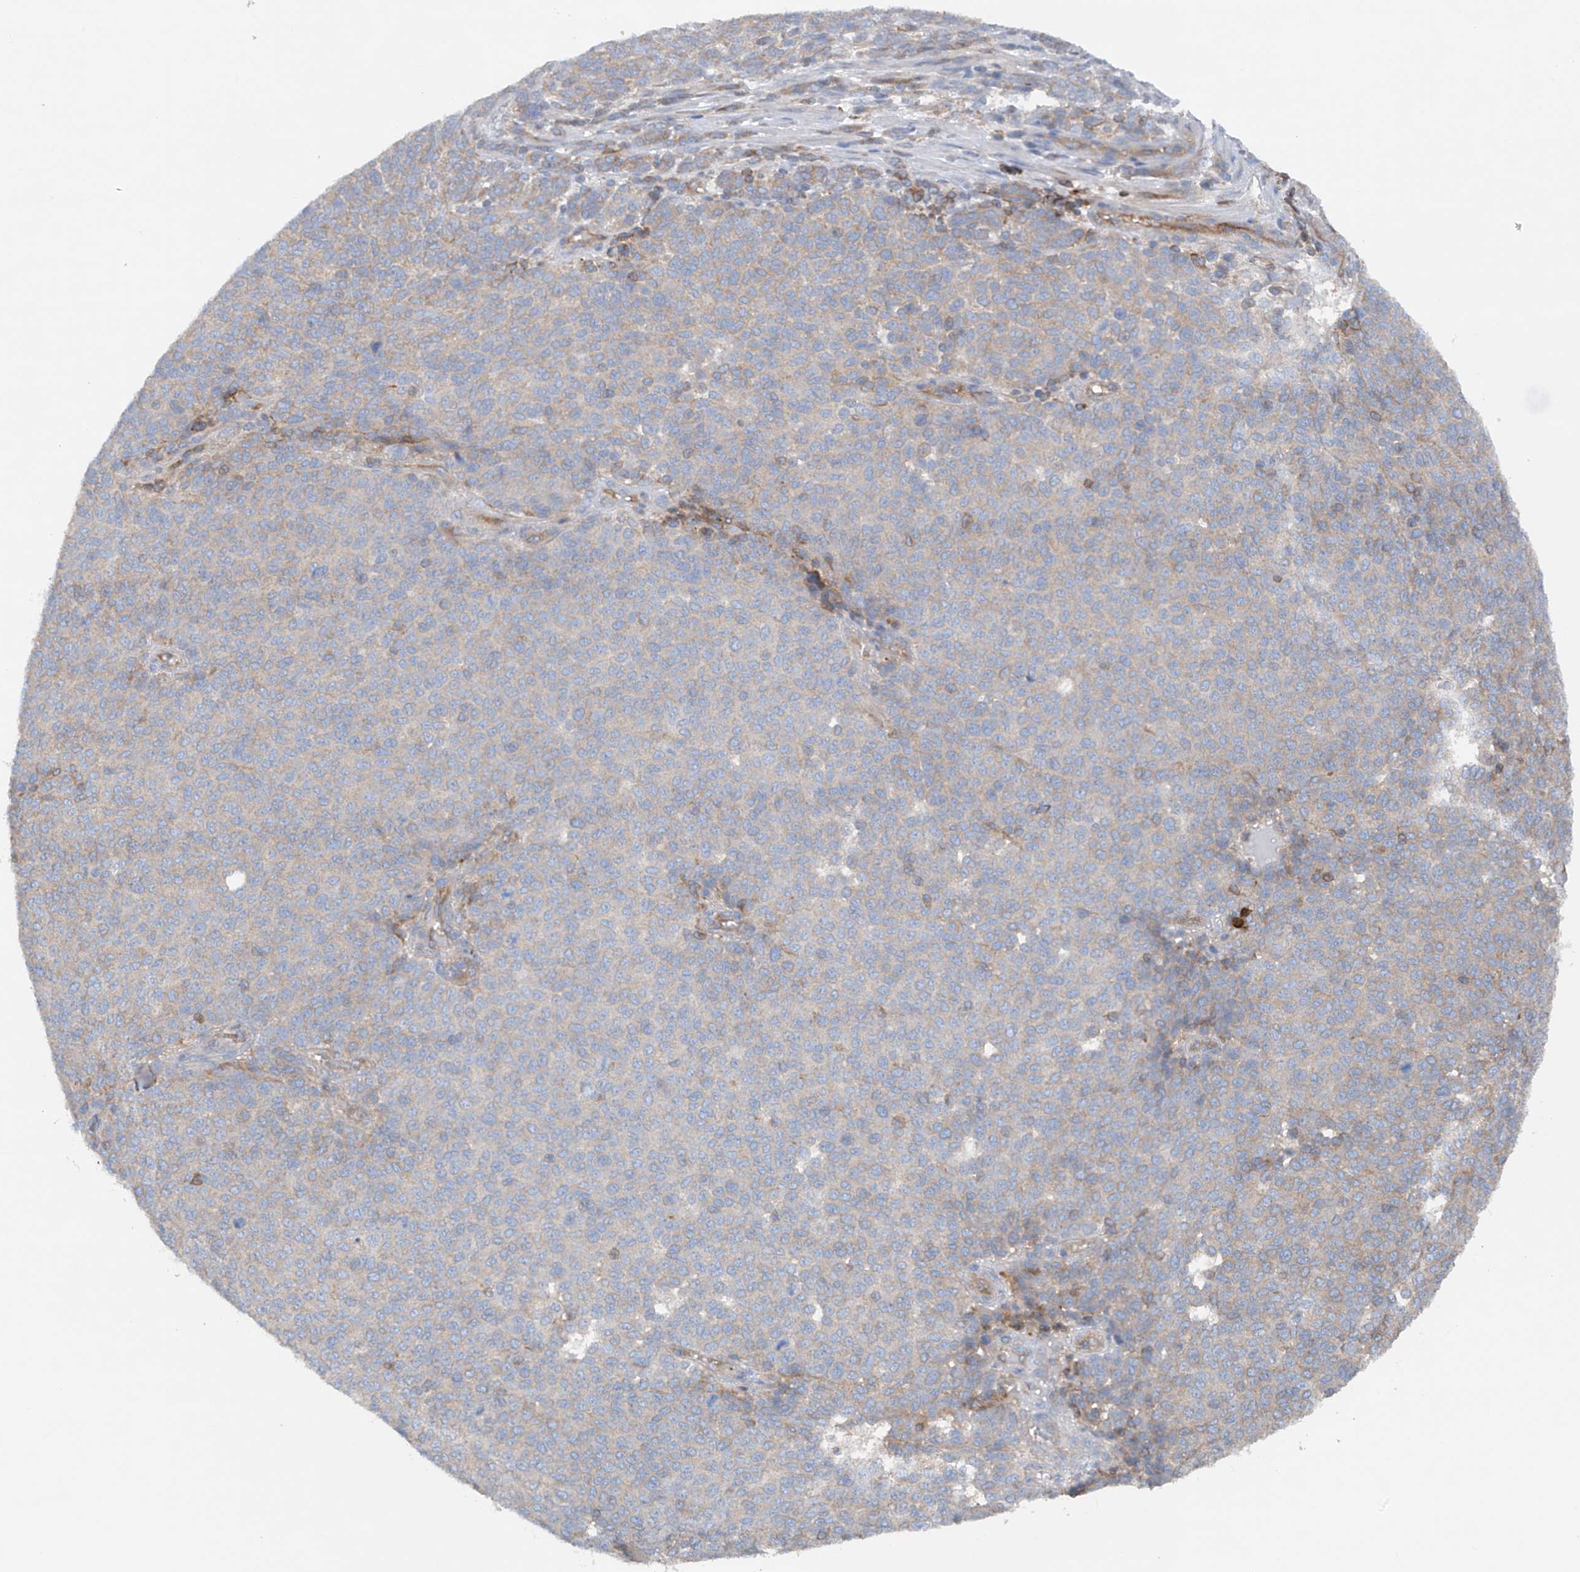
{"staining": {"intensity": "negative", "quantity": "none", "location": "none"}, "tissue": "melanoma", "cell_type": "Tumor cells", "image_type": "cancer", "snomed": [{"axis": "morphology", "description": "Malignant melanoma, NOS"}, {"axis": "topography", "description": "Skin"}], "caption": "This is an immunohistochemistry photomicrograph of human malignant melanoma. There is no expression in tumor cells.", "gene": "PHACTR2", "patient": {"sex": "male", "age": 49}}